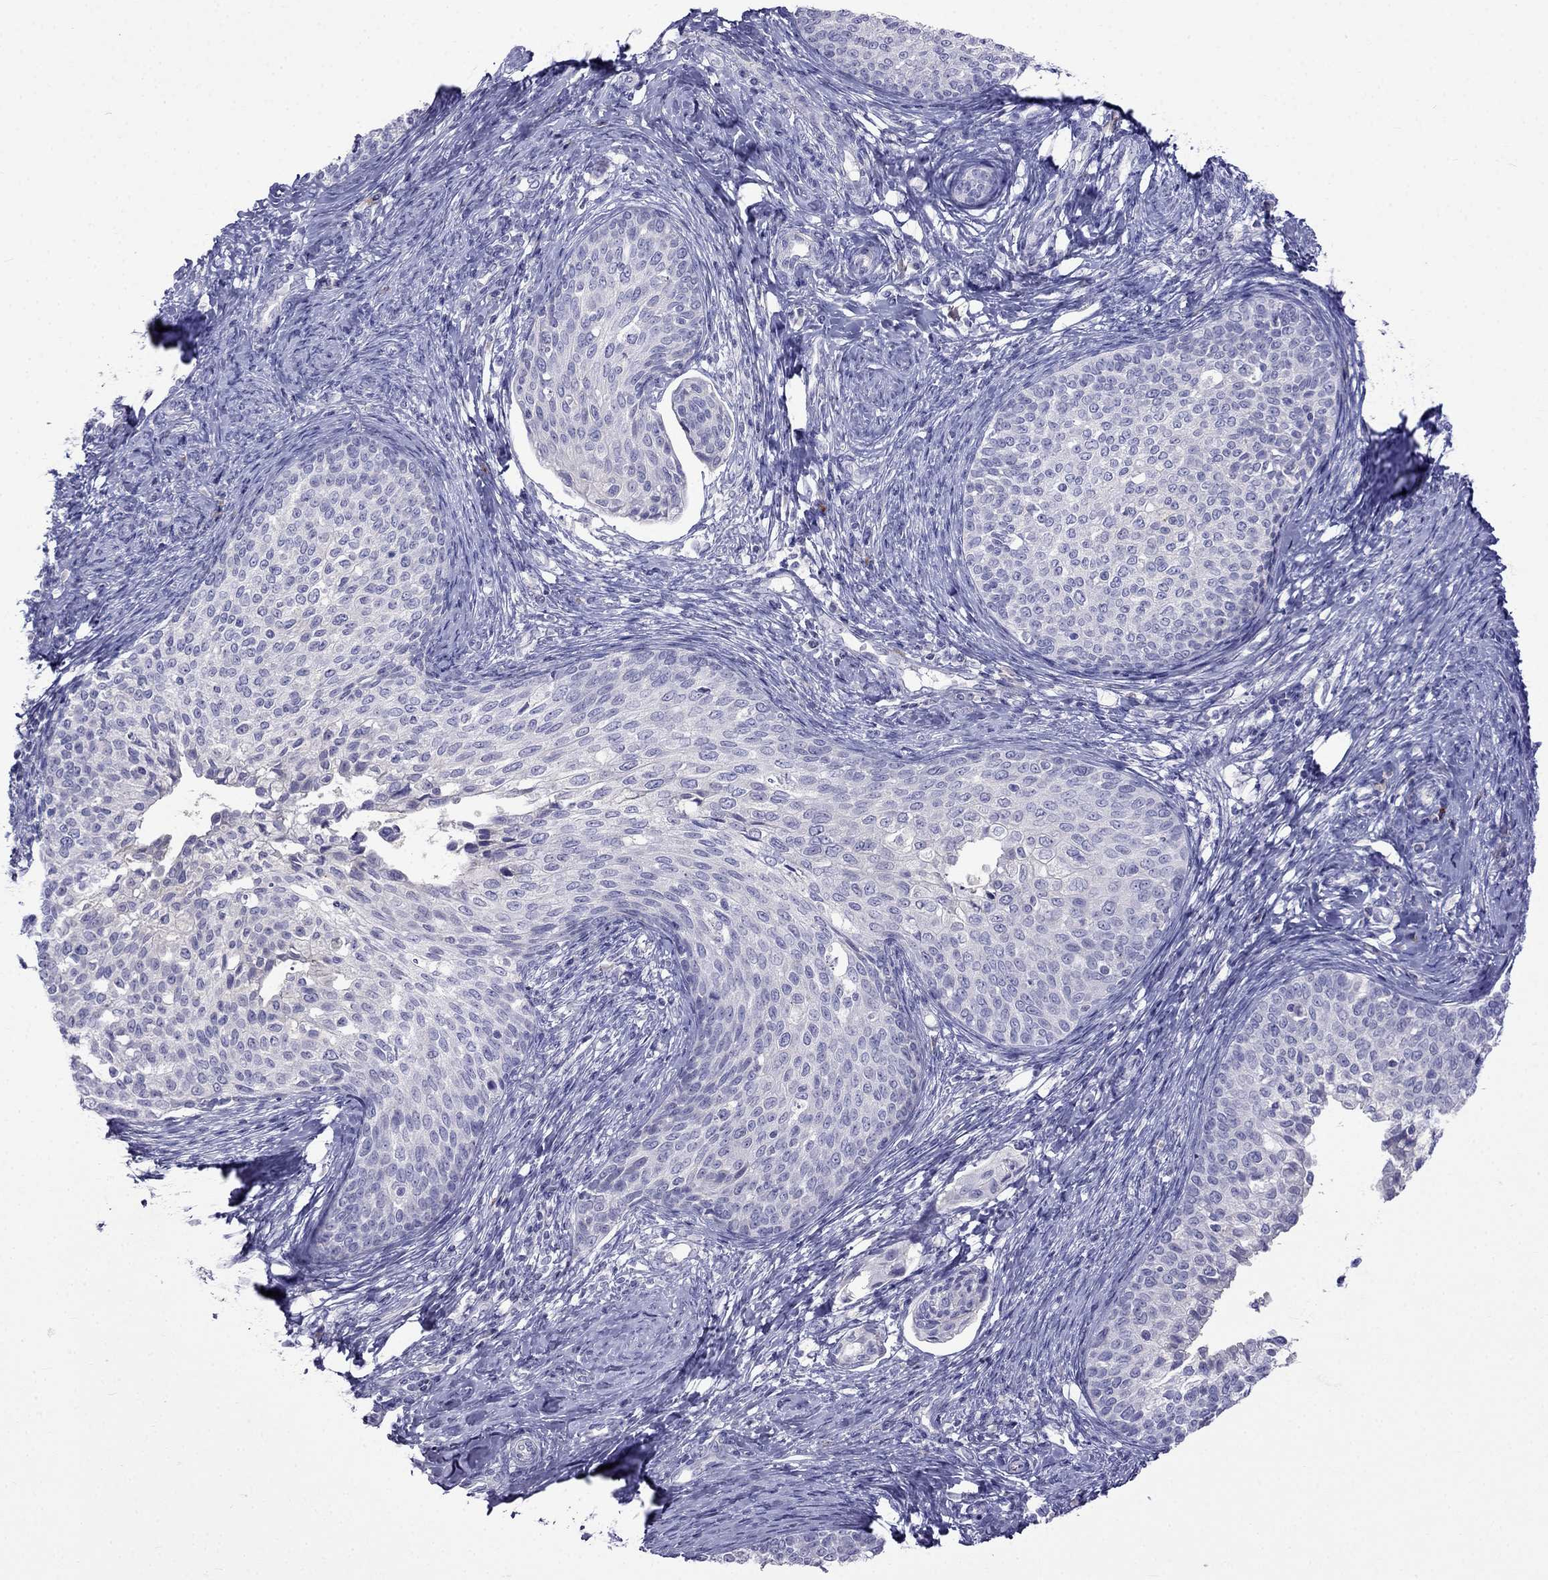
{"staining": {"intensity": "negative", "quantity": "none", "location": "none"}, "tissue": "cervical cancer", "cell_type": "Tumor cells", "image_type": "cancer", "snomed": [{"axis": "morphology", "description": "Squamous cell carcinoma, NOS"}, {"axis": "topography", "description": "Cervix"}], "caption": "An image of cervical cancer (squamous cell carcinoma) stained for a protein demonstrates no brown staining in tumor cells.", "gene": "PATE1", "patient": {"sex": "female", "age": 51}}